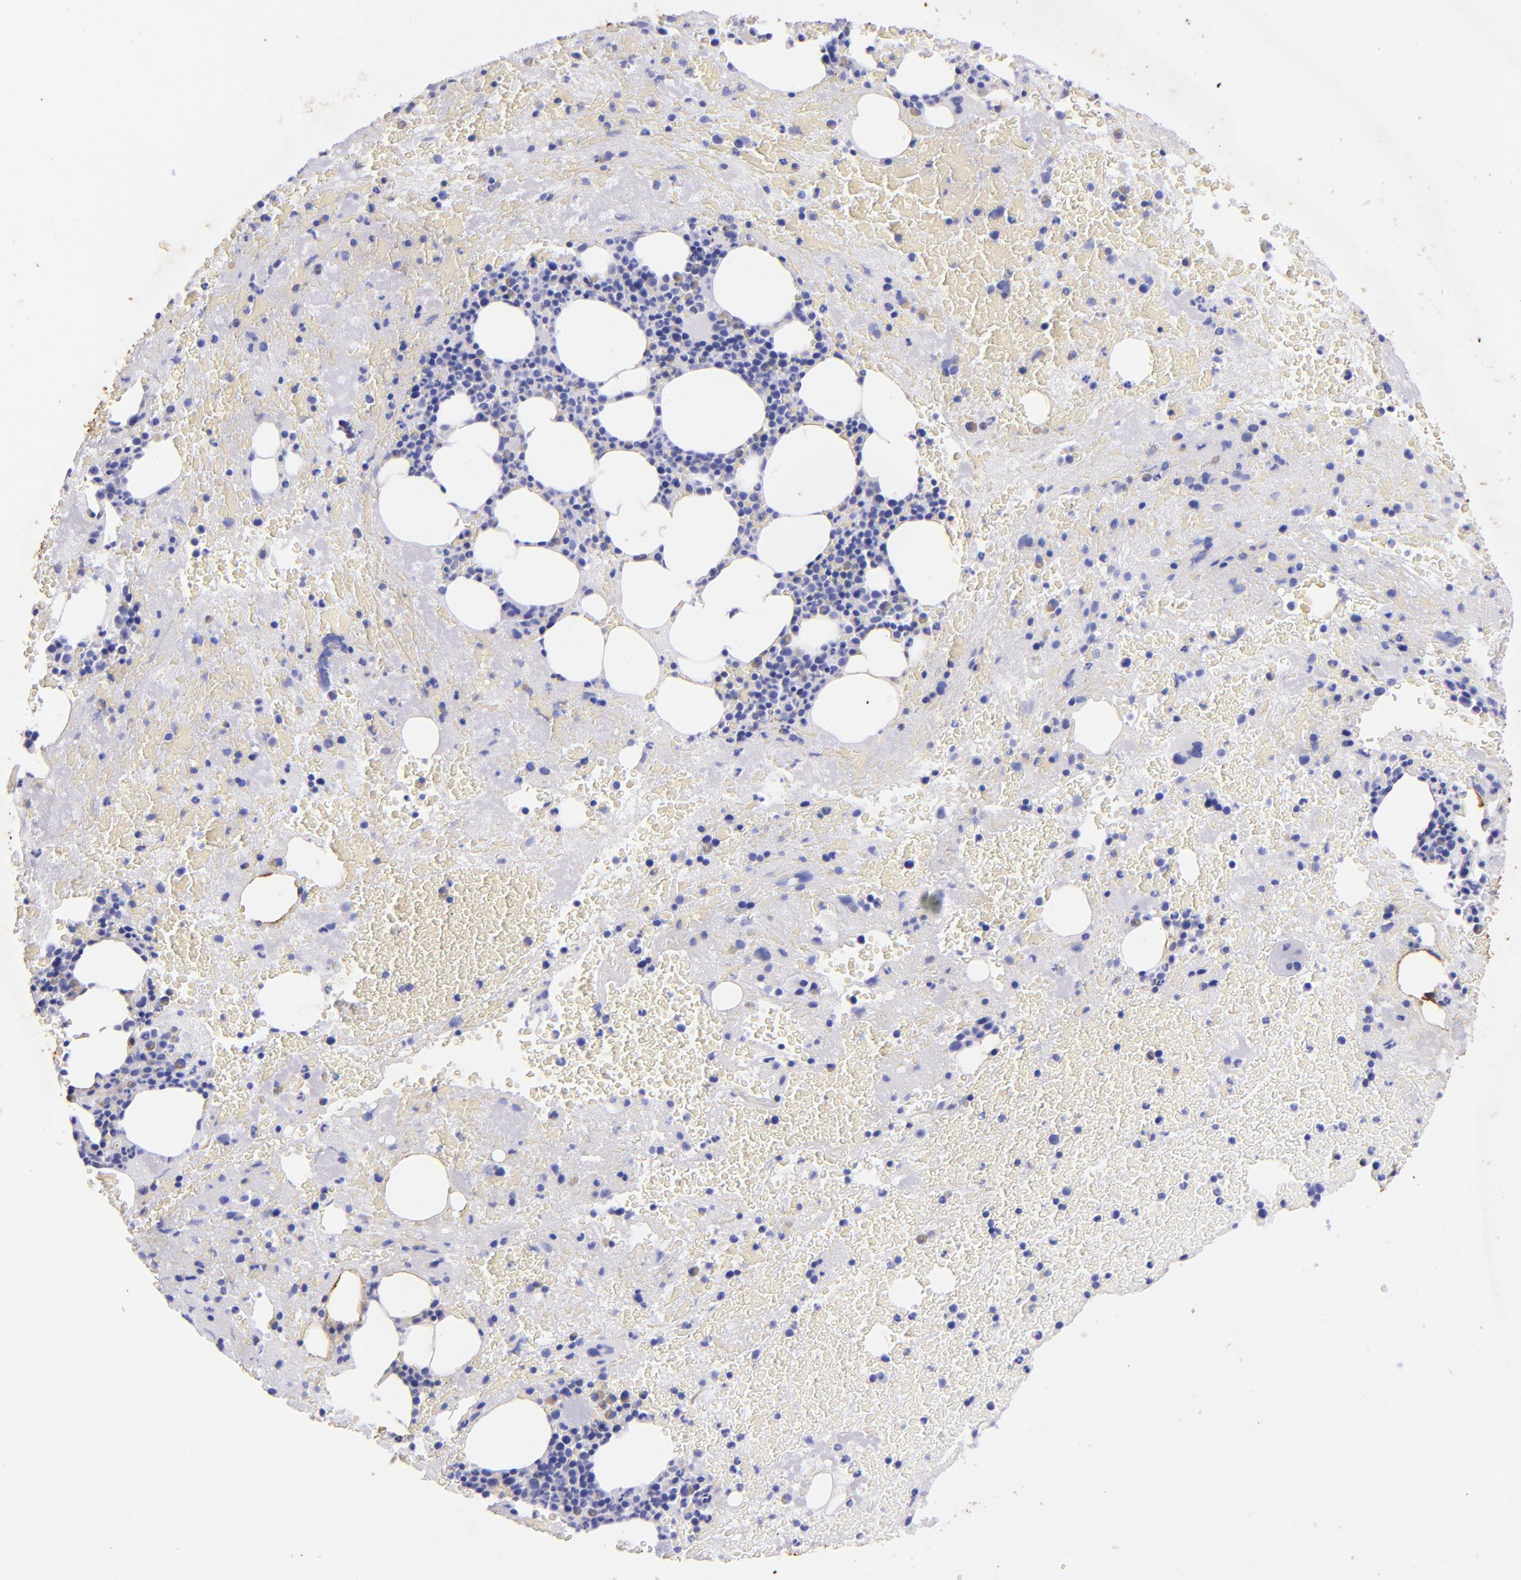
{"staining": {"intensity": "weak", "quantity": "<25%", "location": "cytoplasmic/membranous"}, "tissue": "bone marrow", "cell_type": "Hematopoietic cells", "image_type": "normal", "snomed": [{"axis": "morphology", "description": "Normal tissue, NOS"}, {"axis": "topography", "description": "Bone marrow"}], "caption": "IHC micrograph of benign bone marrow: human bone marrow stained with DAB (3,3'-diaminobenzidine) exhibits no significant protein staining in hematopoietic cells.", "gene": "UCHL1", "patient": {"sex": "male", "age": 76}}